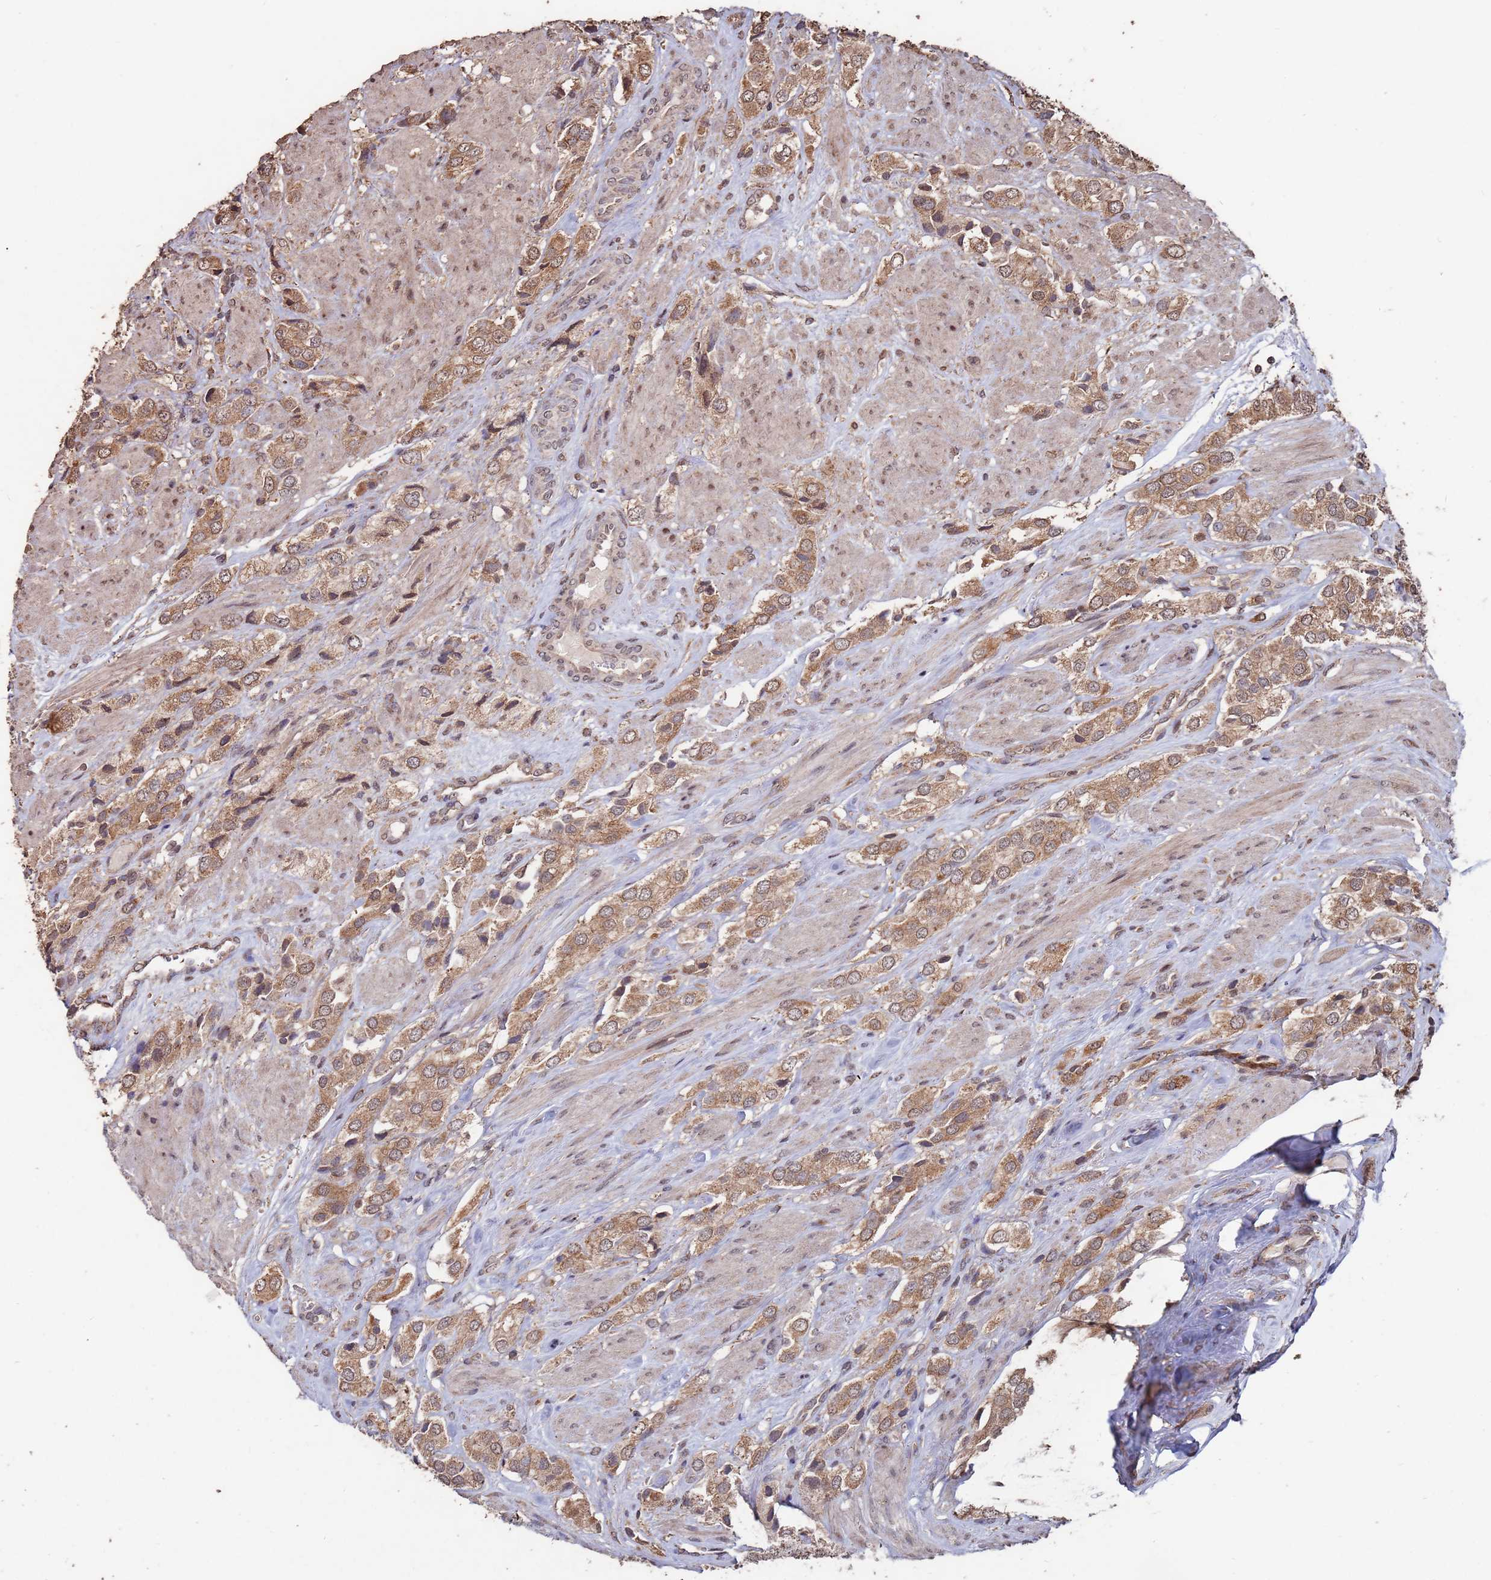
{"staining": {"intensity": "moderate", "quantity": ">75%", "location": "cytoplasmic/membranous"}, "tissue": "prostate cancer", "cell_type": "Tumor cells", "image_type": "cancer", "snomed": [{"axis": "morphology", "description": "Adenocarcinoma, High grade"}, {"axis": "topography", "description": "Prostate and seminal vesicle, NOS"}], "caption": "Approximately >75% of tumor cells in human adenocarcinoma (high-grade) (prostate) show moderate cytoplasmic/membranous protein staining as visualized by brown immunohistochemical staining.", "gene": "PRR7", "patient": {"sex": "male", "age": 64}}